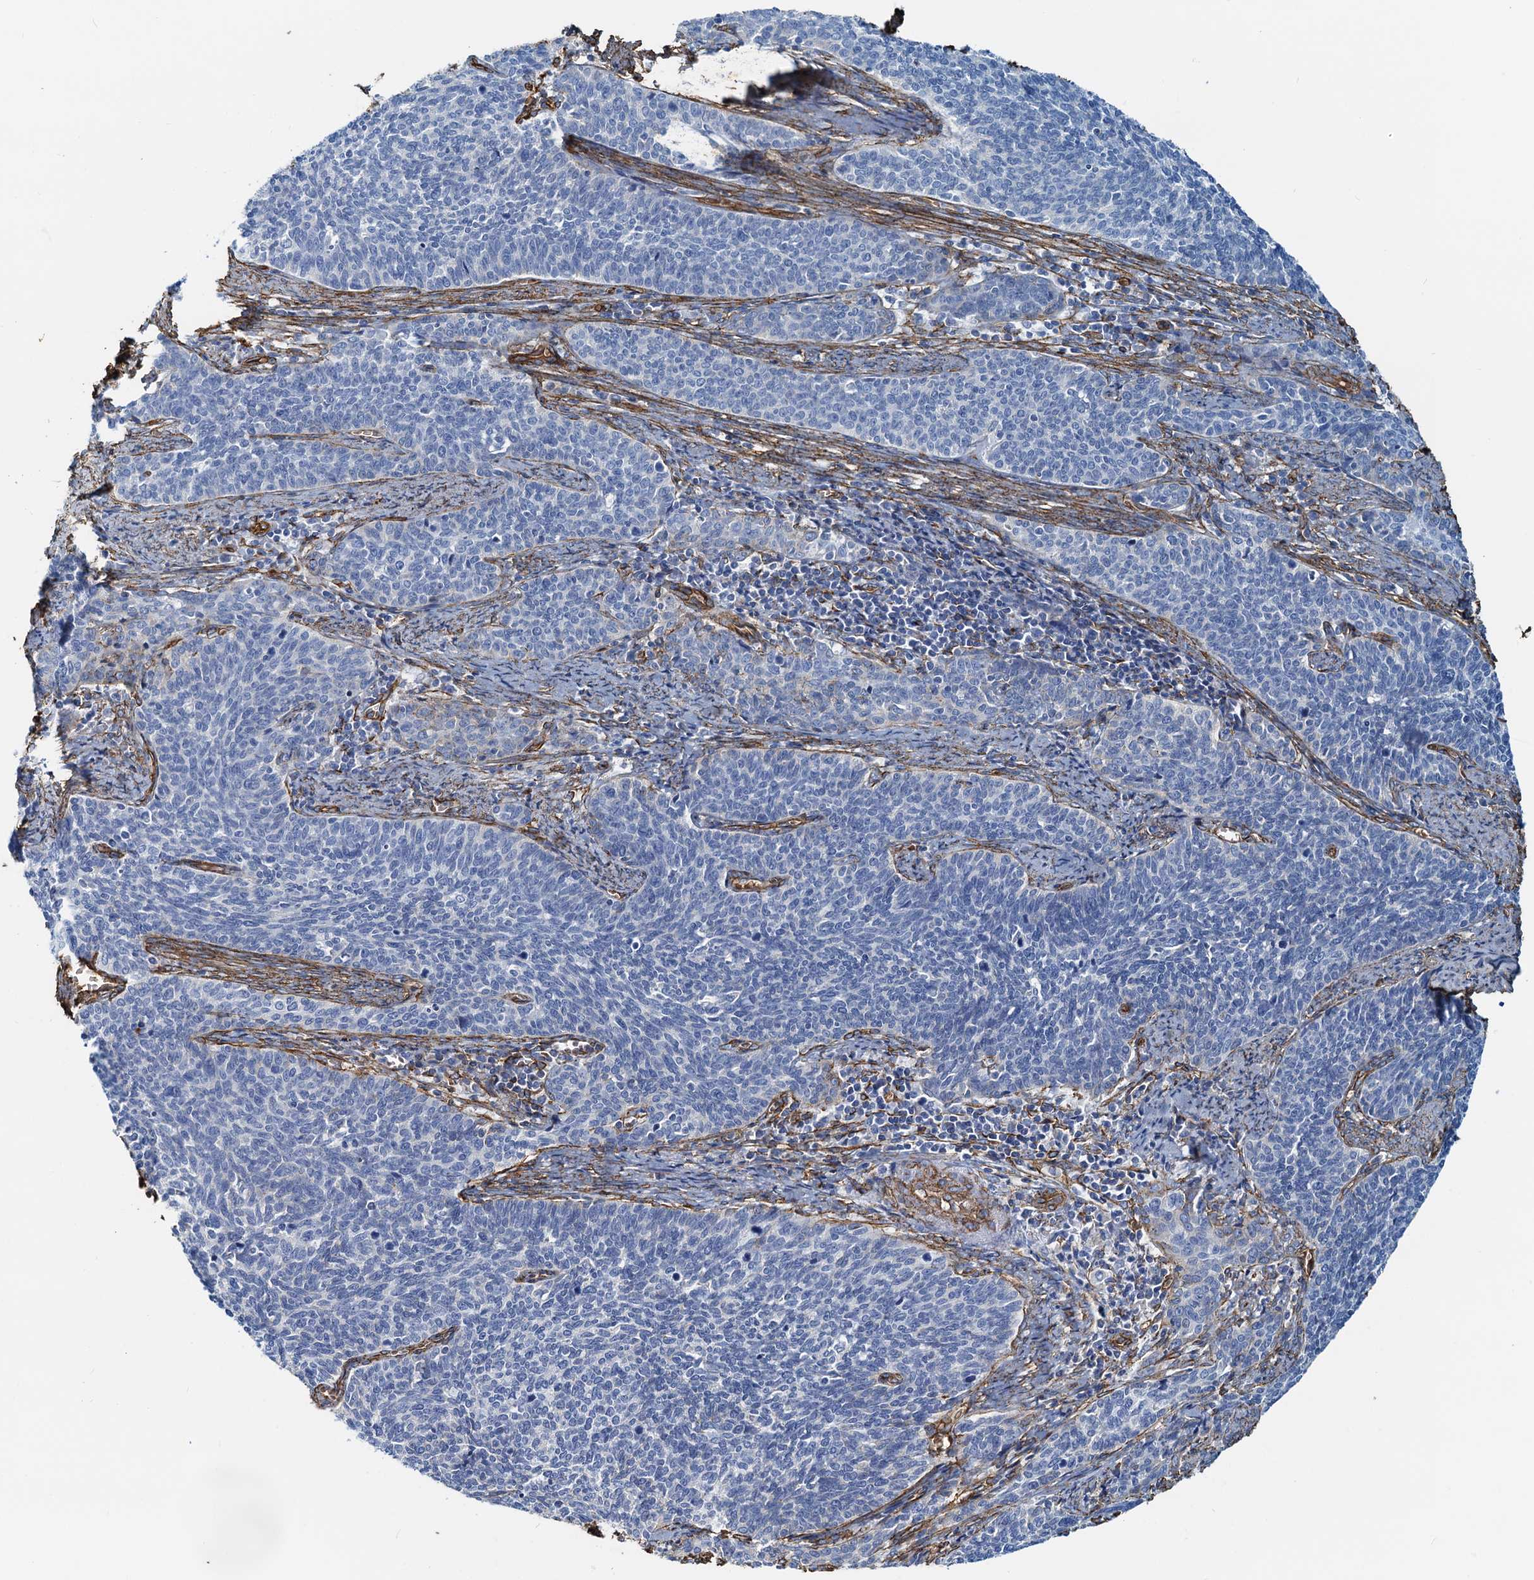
{"staining": {"intensity": "negative", "quantity": "none", "location": "none"}, "tissue": "cervical cancer", "cell_type": "Tumor cells", "image_type": "cancer", "snomed": [{"axis": "morphology", "description": "Squamous cell carcinoma, NOS"}, {"axis": "topography", "description": "Cervix"}], "caption": "DAB immunohistochemical staining of squamous cell carcinoma (cervical) reveals no significant expression in tumor cells.", "gene": "DGKG", "patient": {"sex": "female", "age": 39}}